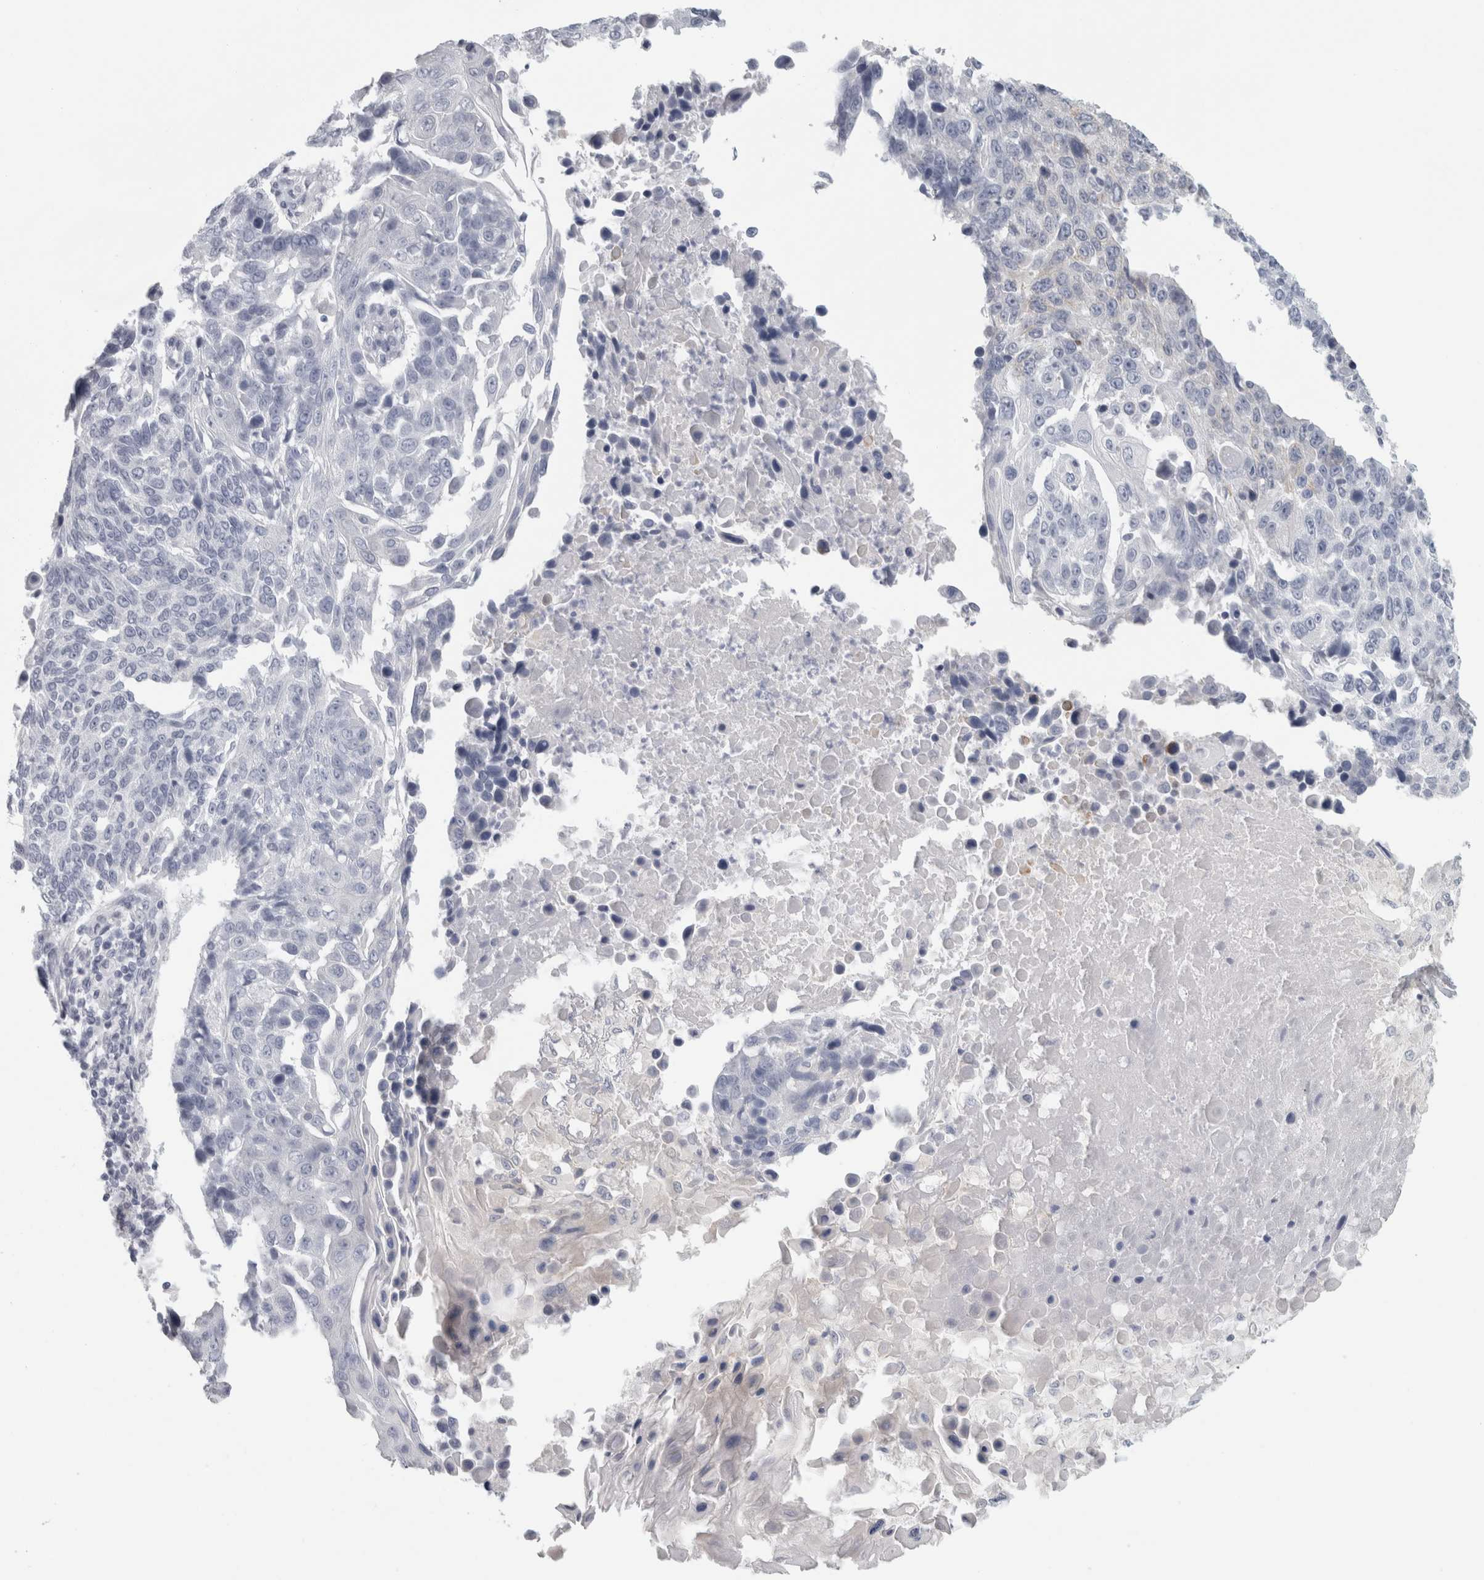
{"staining": {"intensity": "negative", "quantity": "none", "location": "none"}, "tissue": "lung cancer", "cell_type": "Tumor cells", "image_type": "cancer", "snomed": [{"axis": "morphology", "description": "Squamous cell carcinoma, NOS"}, {"axis": "topography", "description": "Lung"}], "caption": "The micrograph reveals no significant staining in tumor cells of lung cancer (squamous cell carcinoma).", "gene": "SLC28A3", "patient": {"sex": "male", "age": 66}}